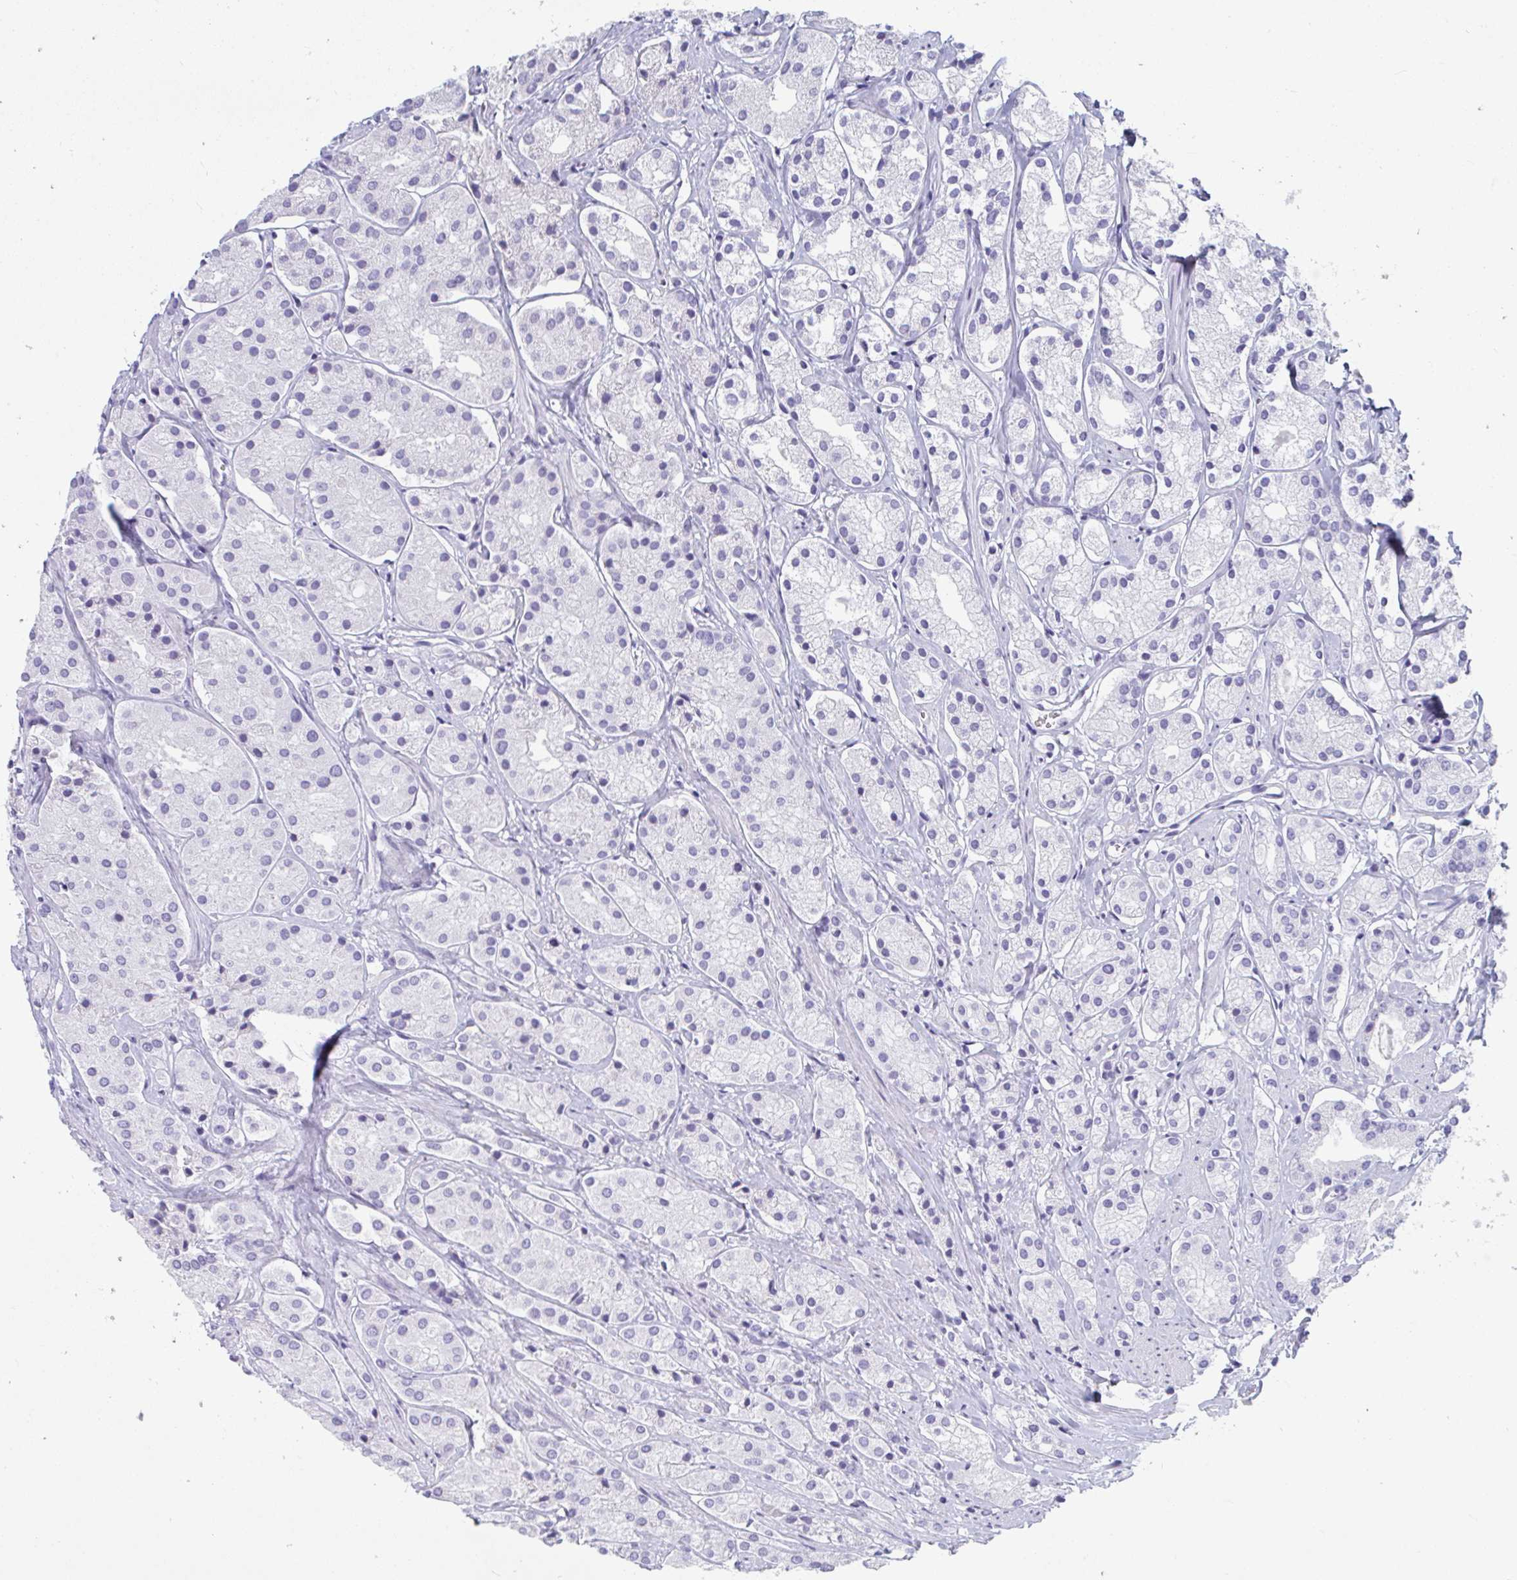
{"staining": {"intensity": "negative", "quantity": "none", "location": "none"}, "tissue": "prostate cancer", "cell_type": "Tumor cells", "image_type": "cancer", "snomed": [{"axis": "morphology", "description": "Adenocarcinoma, Low grade"}, {"axis": "topography", "description": "Prostate"}], "caption": "This photomicrograph is of prostate cancer (low-grade adenocarcinoma) stained with immunohistochemistry (IHC) to label a protein in brown with the nuclei are counter-stained blue. There is no expression in tumor cells.", "gene": "TTC30B", "patient": {"sex": "male", "age": 69}}